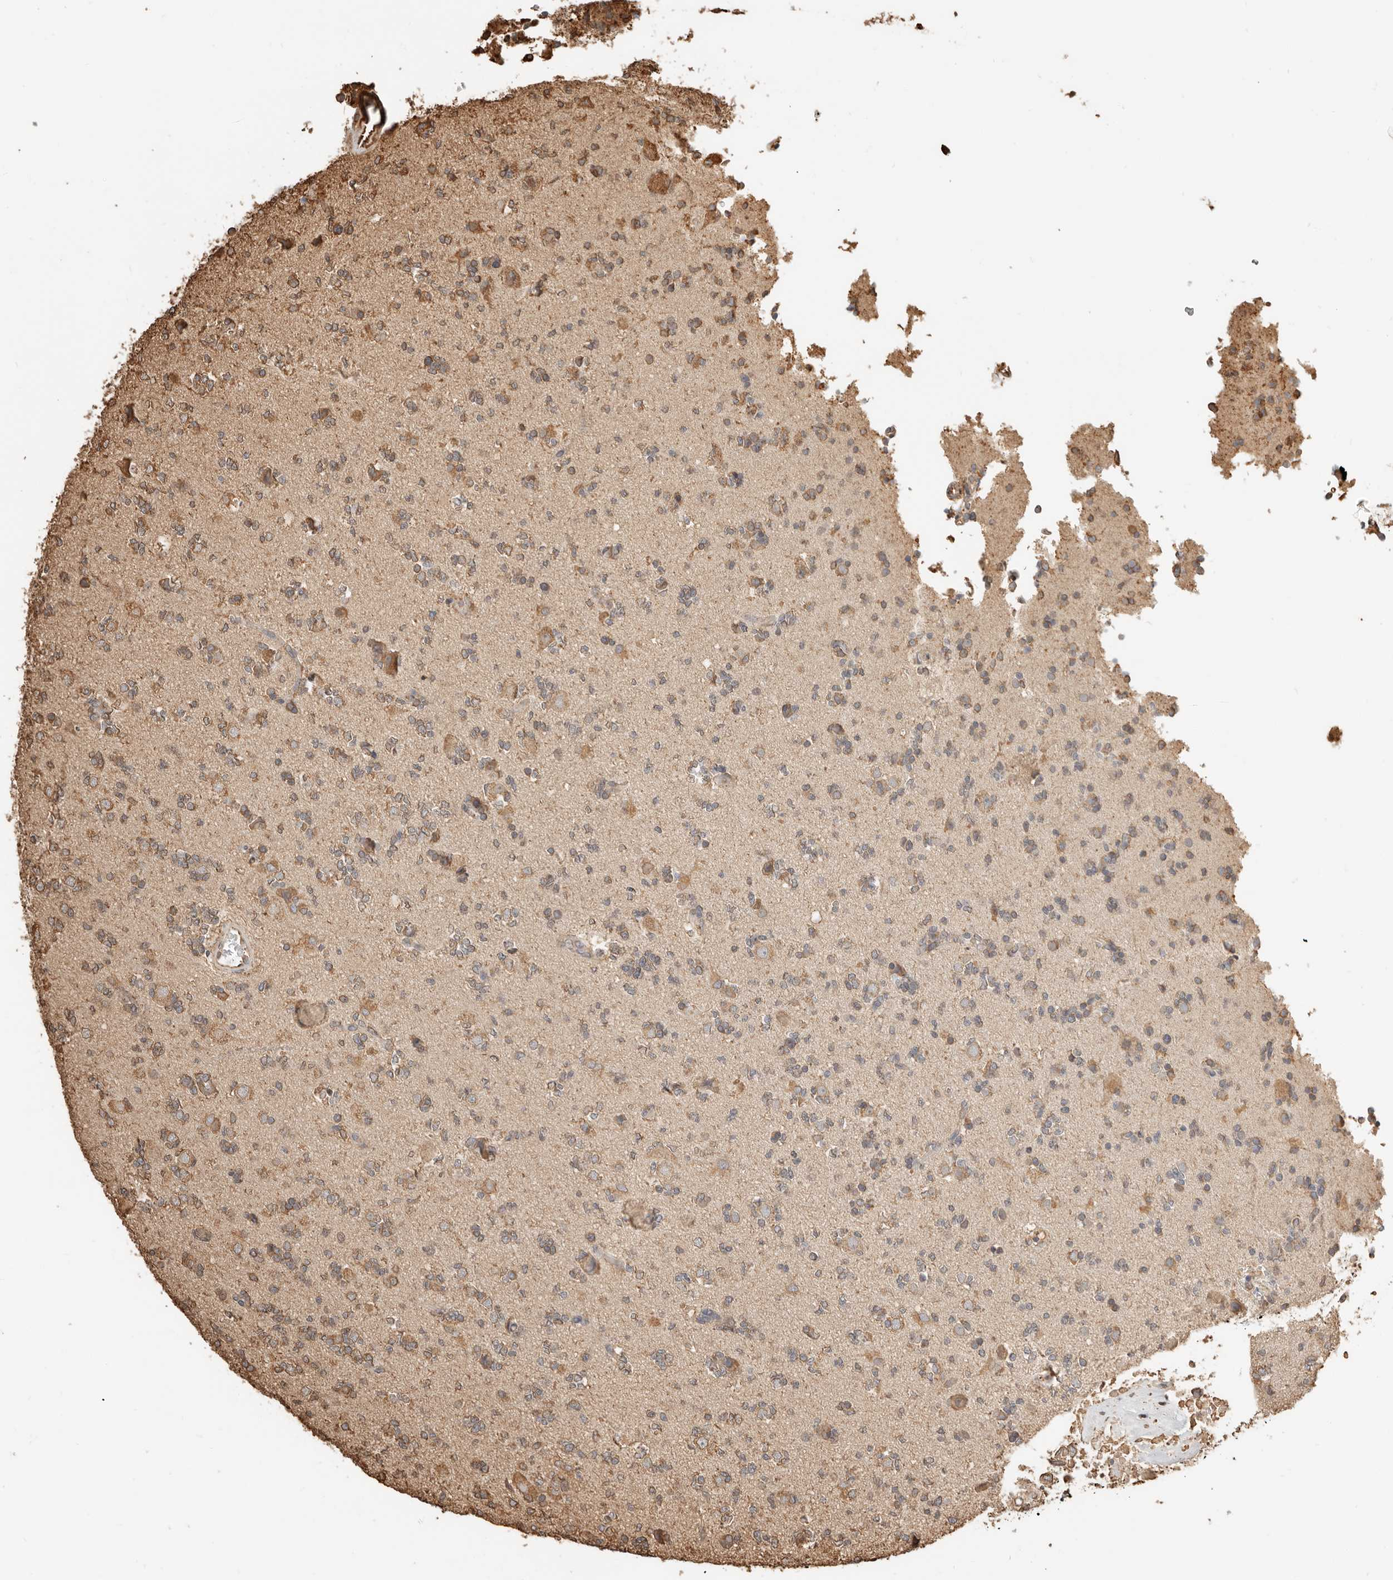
{"staining": {"intensity": "moderate", "quantity": ">75%", "location": "cytoplasmic/membranous"}, "tissue": "glioma", "cell_type": "Tumor cells", "image_type": "cancer", "snomed": [{"axis": "morphology", "description": "Glioma, malignant, High grade"}, {"axis": "topography", "description": "Brain"}], "caption": "Human malignant high-grade glioma stained for a protein (brown) demonstrates moderate cytoplasmic/membranous positive positivity in about >75% of tumor cells.", "gene": "ARHGEF10L", "patient": {"sex": "female", "age": 62}}